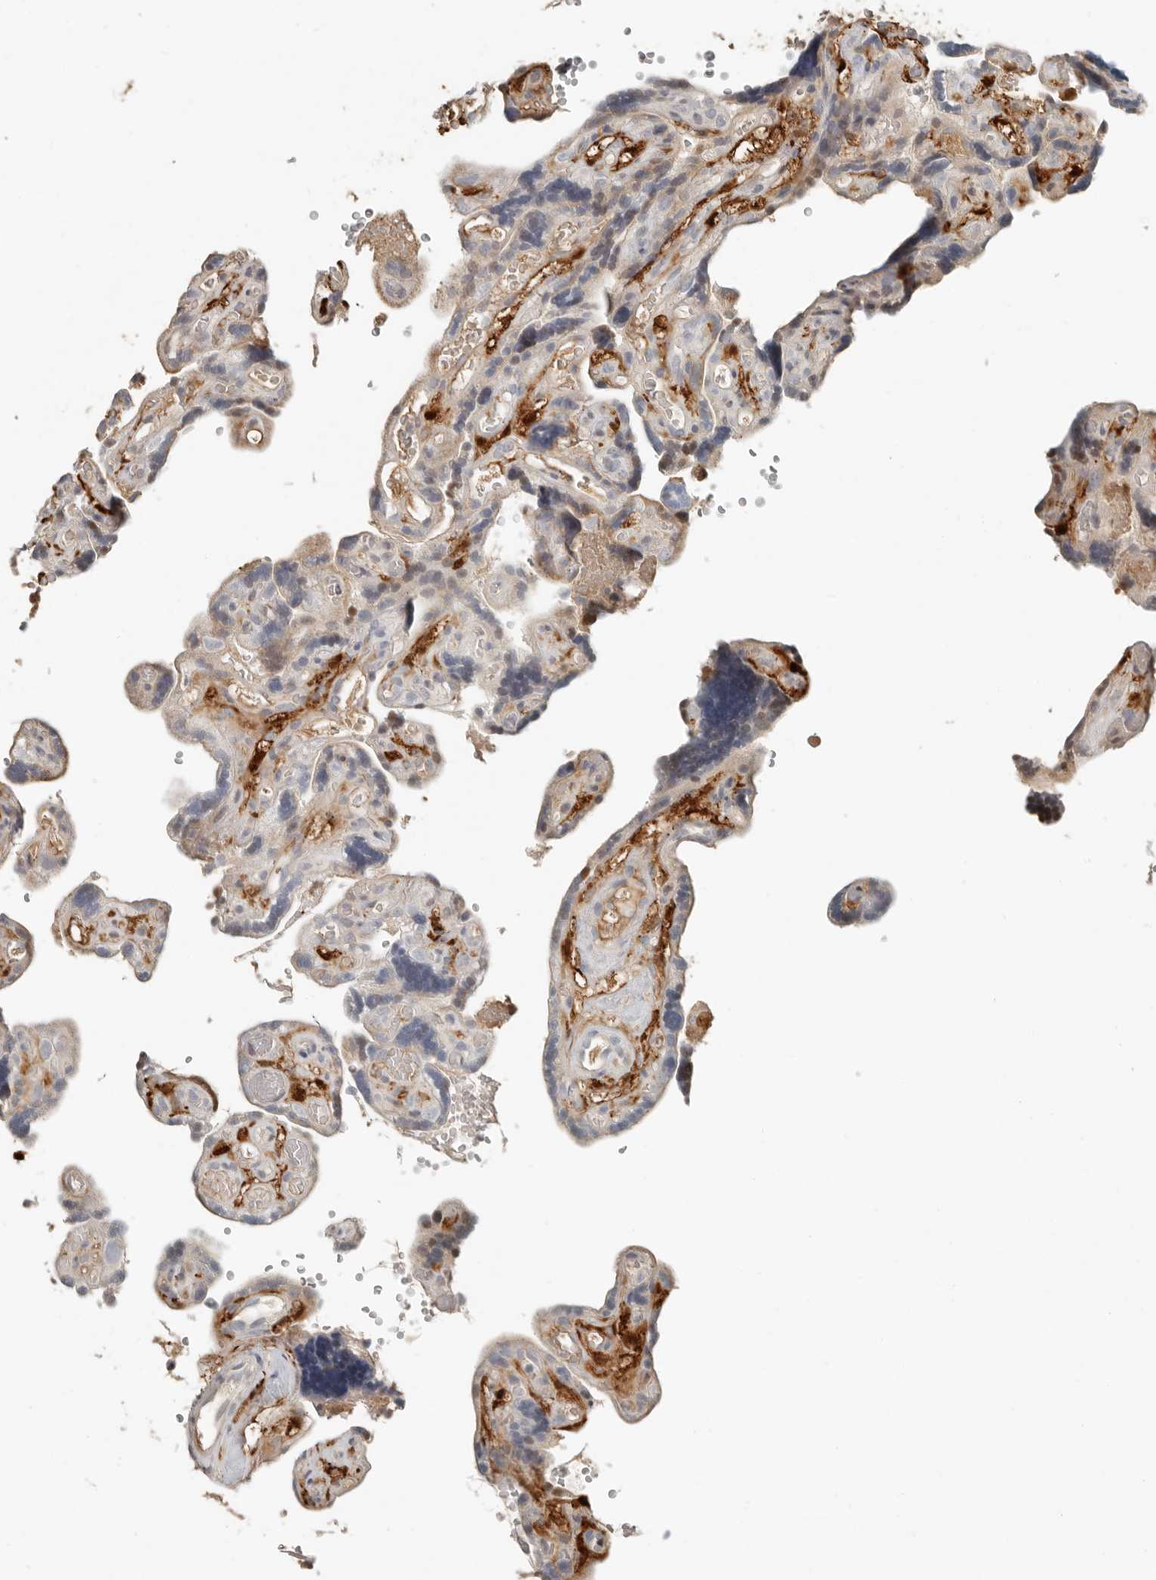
{"staining": {"intensity": "weak", "quantity": "<25%", "location": "cytoplasmic/membranous"}, "tissue": "placenta", "cell_type": "Decidual cells", "image_type": "normal", "snomed": [{"axis": "morphology", "description": "Normal tissue, NOS"}, {"axis": "topography", "description": "Placenta"}], "caption": "Immunohistochemistry (IHC) of normal human placenta displays no expression in decidual cells.", "gene": "KLHL38", "patient": {"sex": "female", "age": 30}}